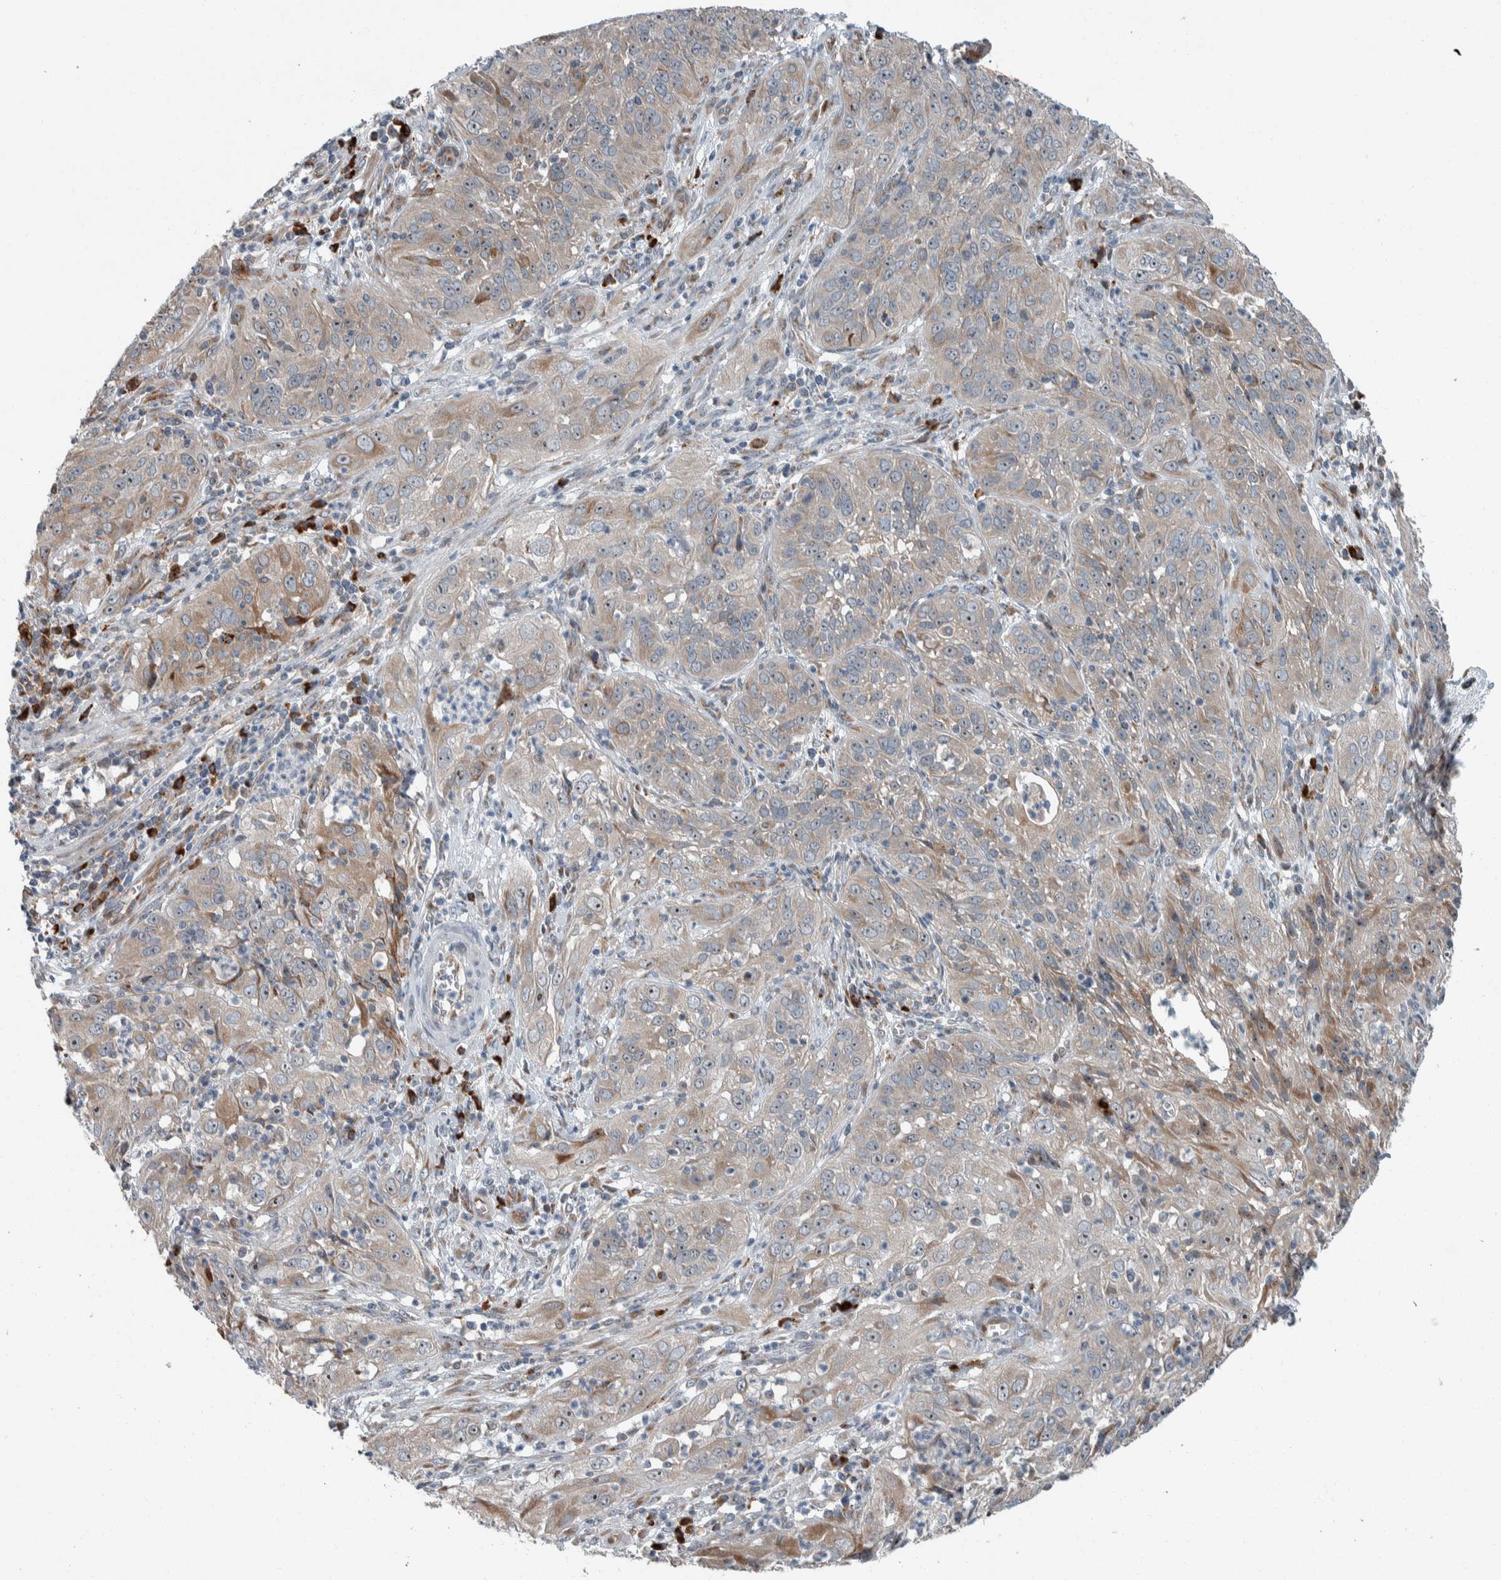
{"staining": {"intensity": "weak", "quantity": "<25%", "location": "cytoplasmic/membranous"}, "tissue": "cervical cancer", "cell_type": "Tumor cells", "image_type": "cancer", "snomed": [{"axis": "morphology", "description": "Squamous cell carcinoma, NOS"}, {"axis": "topography", "description": "Cervix"}], "caption": "Tumor cells show no significant expression in cervical cancer (squamous cell carcinoma).", "gene": "USP25", "patient": {"sex": "female", "age": 32}}